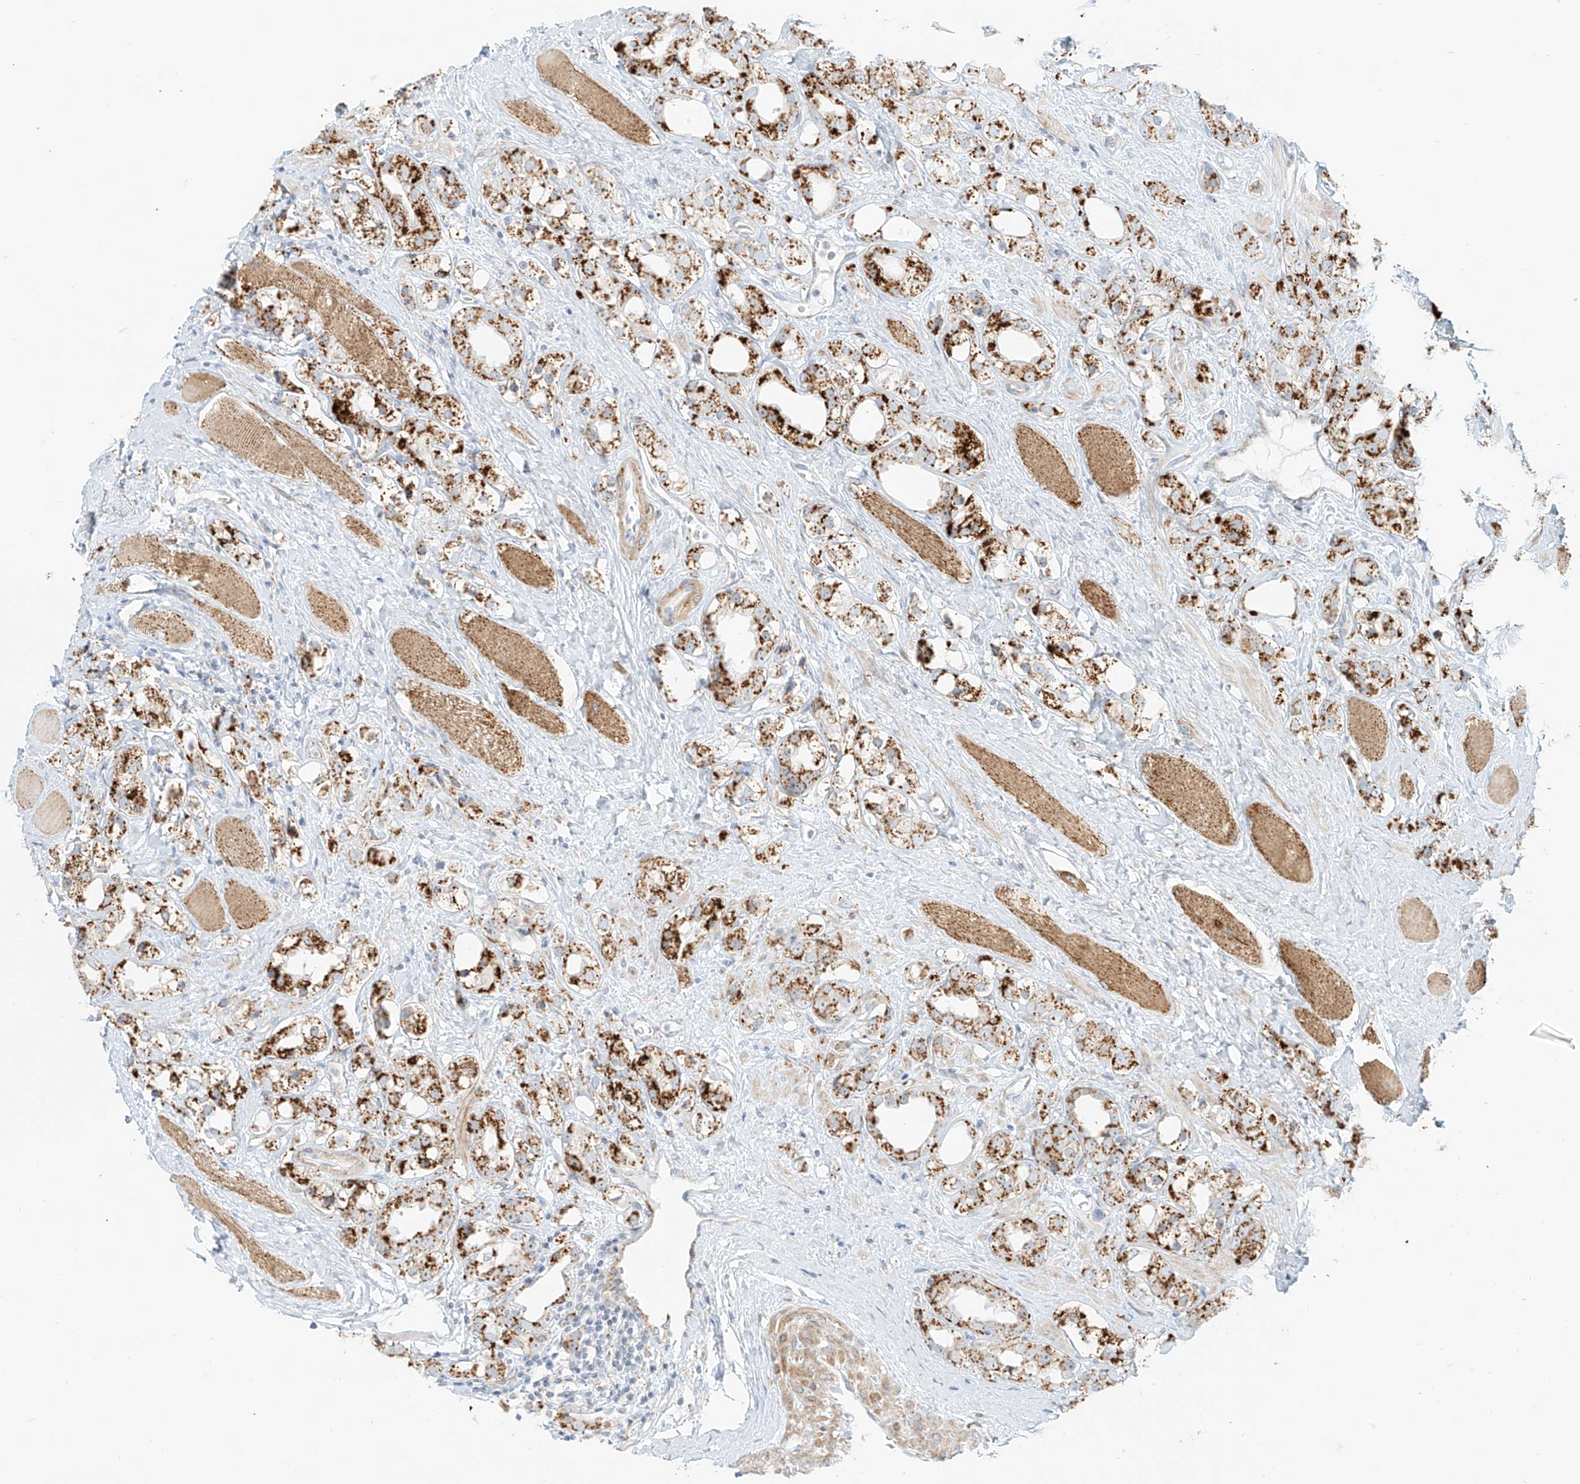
{"staining": {"intensity": "strong", "quantity": ">75%", "location": "cytoplasmic/membranous"}, "tissue": "prostate cancer", "cell_type": "Tumor cells", "image_type": "cancer", "snomed": [{"axis": "morphology", "description": "Adenocarcinoma, NOS"}, {"axis": "topography", "description": "Prostate"}], "caption": "This image exhibits prostate cancer stained with immunohistochemistry (IHC) to label a protein in brown. The cytoplasmic/membranous of tumor cells show strong positivity for the protein. Nuclei are counter-stained blue.", "gene": "SLC35F6", "patient": {"sex": "male", "age": 79}}